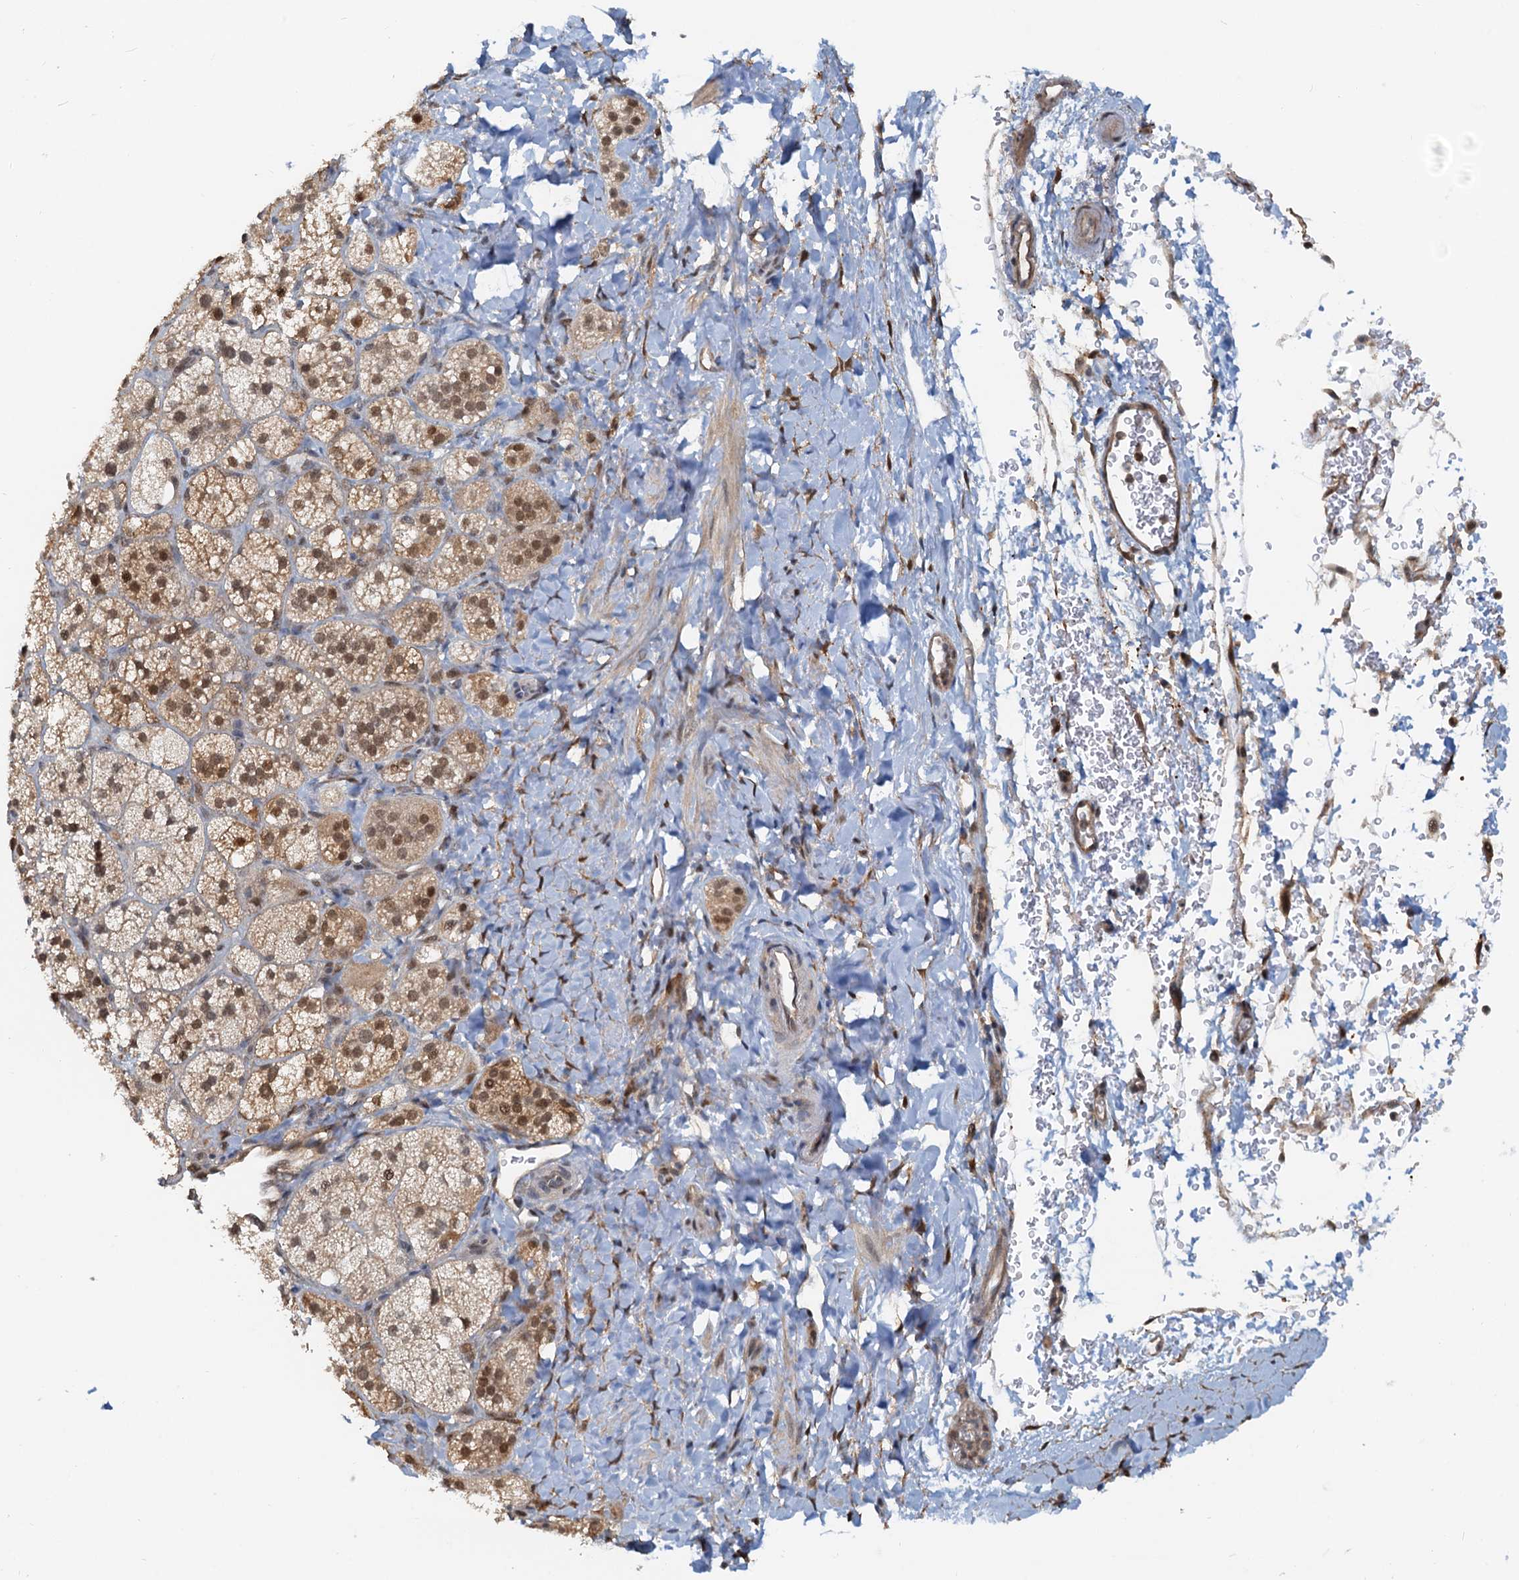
{"staining": {"intensity": "moderate", "quantity": "25%-75%", "location": "cytoplasmic/membranous,nuclear"}, "tissue": "adrenal gland", "cell_type": "Glandular cells", "image_type": "normal", "snomed": [{"axis": "morphology", "description": "Normal tissue, NOS"}, {"axis": "topography", "description": "Adrenal gland"}], "caption": "Immunohistochemical staining of benign human adrenal gland exhibits moderate cytoplasmic/membranous,nuclear protein staining in about 25%-75% of glandular cells. (brown staining indicates protein expression, while blue staining denotes nuclei).", "gene": "SPINDOC", "patient": {"sex": "male", "age": 61}}